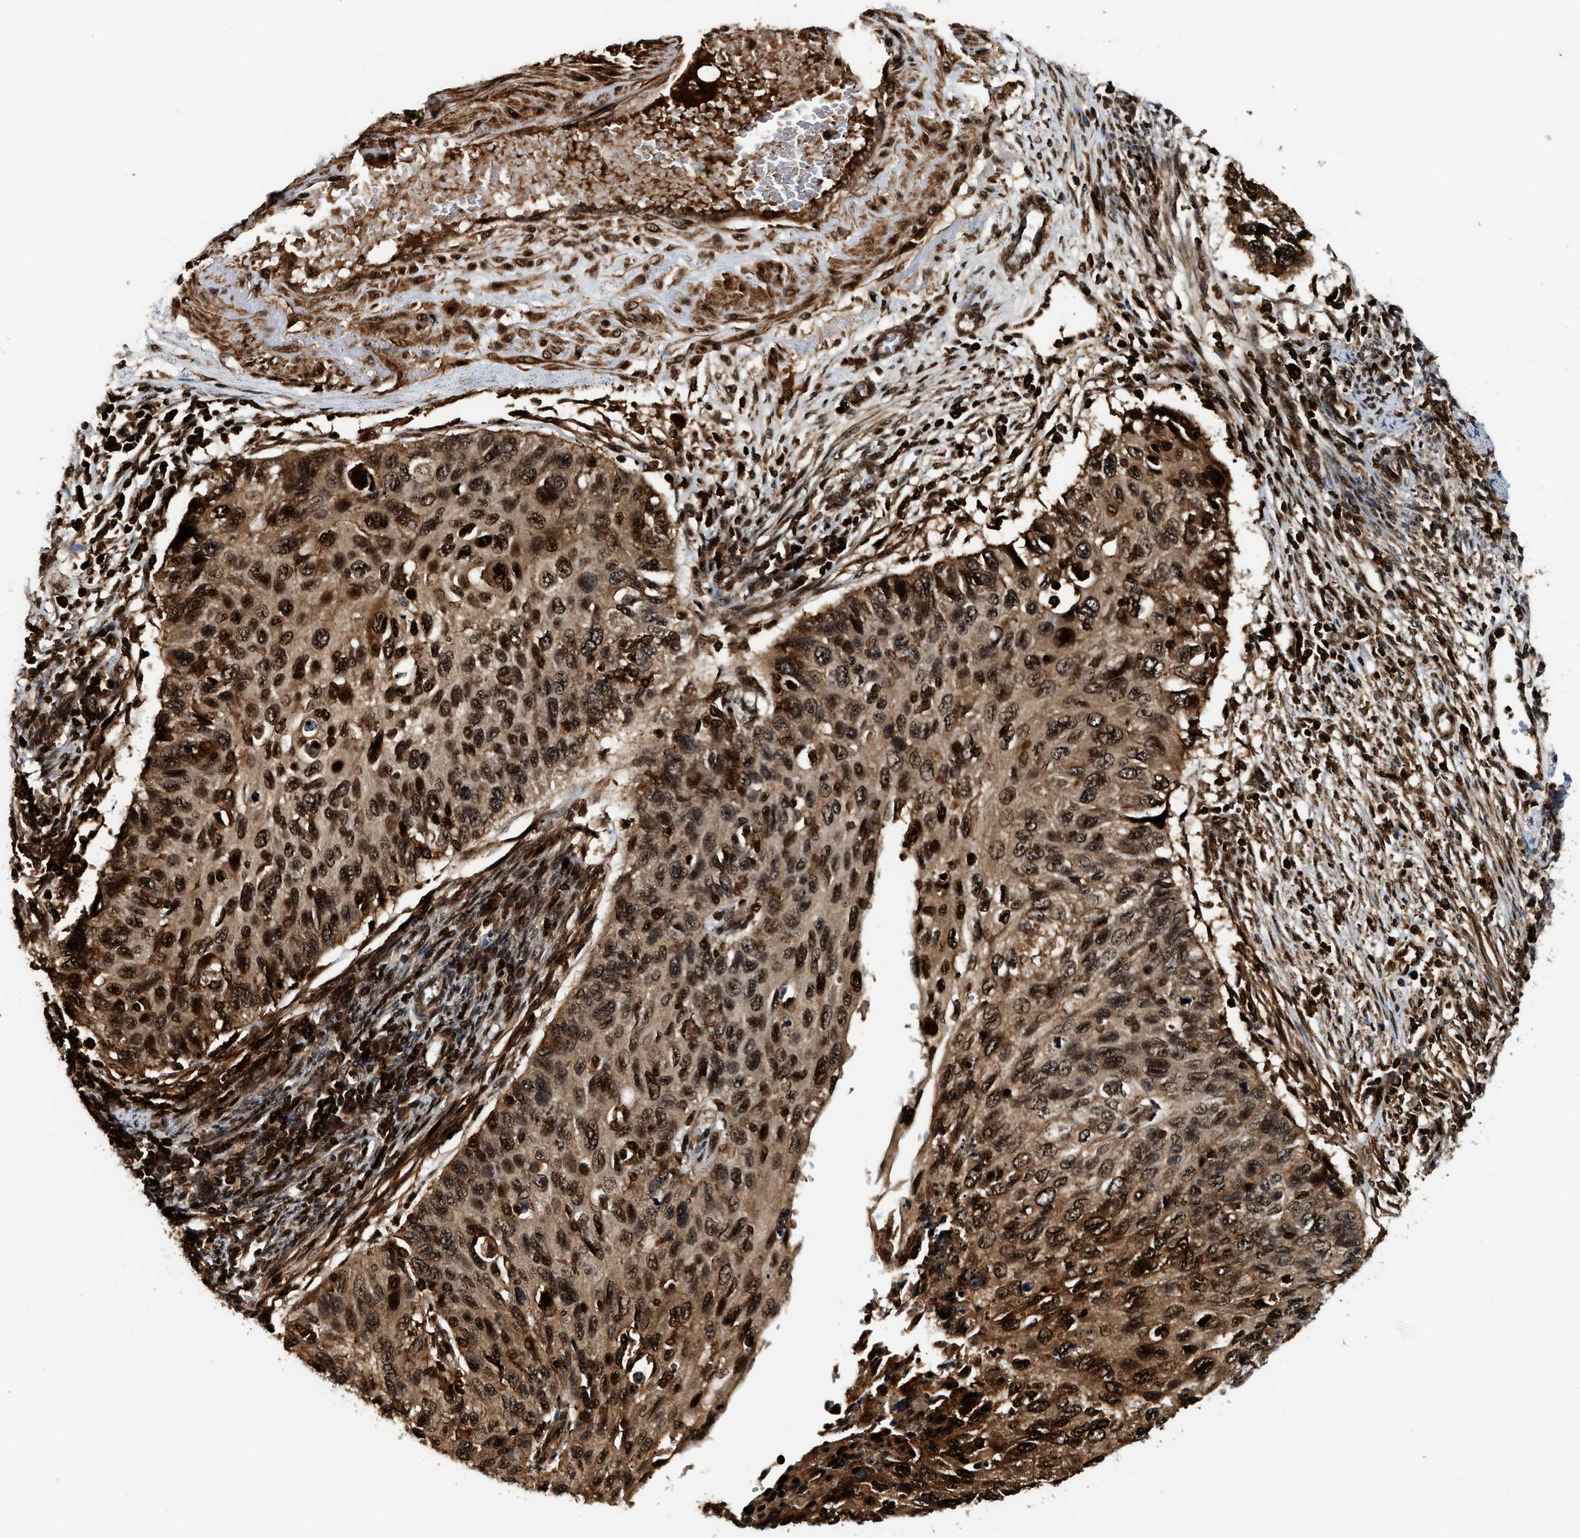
{"staining": {"intensity": "strong", "quantity": ">75%", "location": "cytoplasmic/membranous,nuclear"}, "tissue": "cervical cancer", "cell_type": "Tumor cells", "image_type": "cancer", "snomed": [{"axis": "morphology", "description": "Squamous cell carcinoma, NOS"}, {"axis": "topography", "description": "Cervix"}], "caption": "Immunohistochemical staining of cervical cancer reveals high levels of strong cytoplasmic/membranous and nuclear protein staining in about >75% of tumor cells.", "gene": "MDM2", "patient": {"sex": "female", "age": 70}}